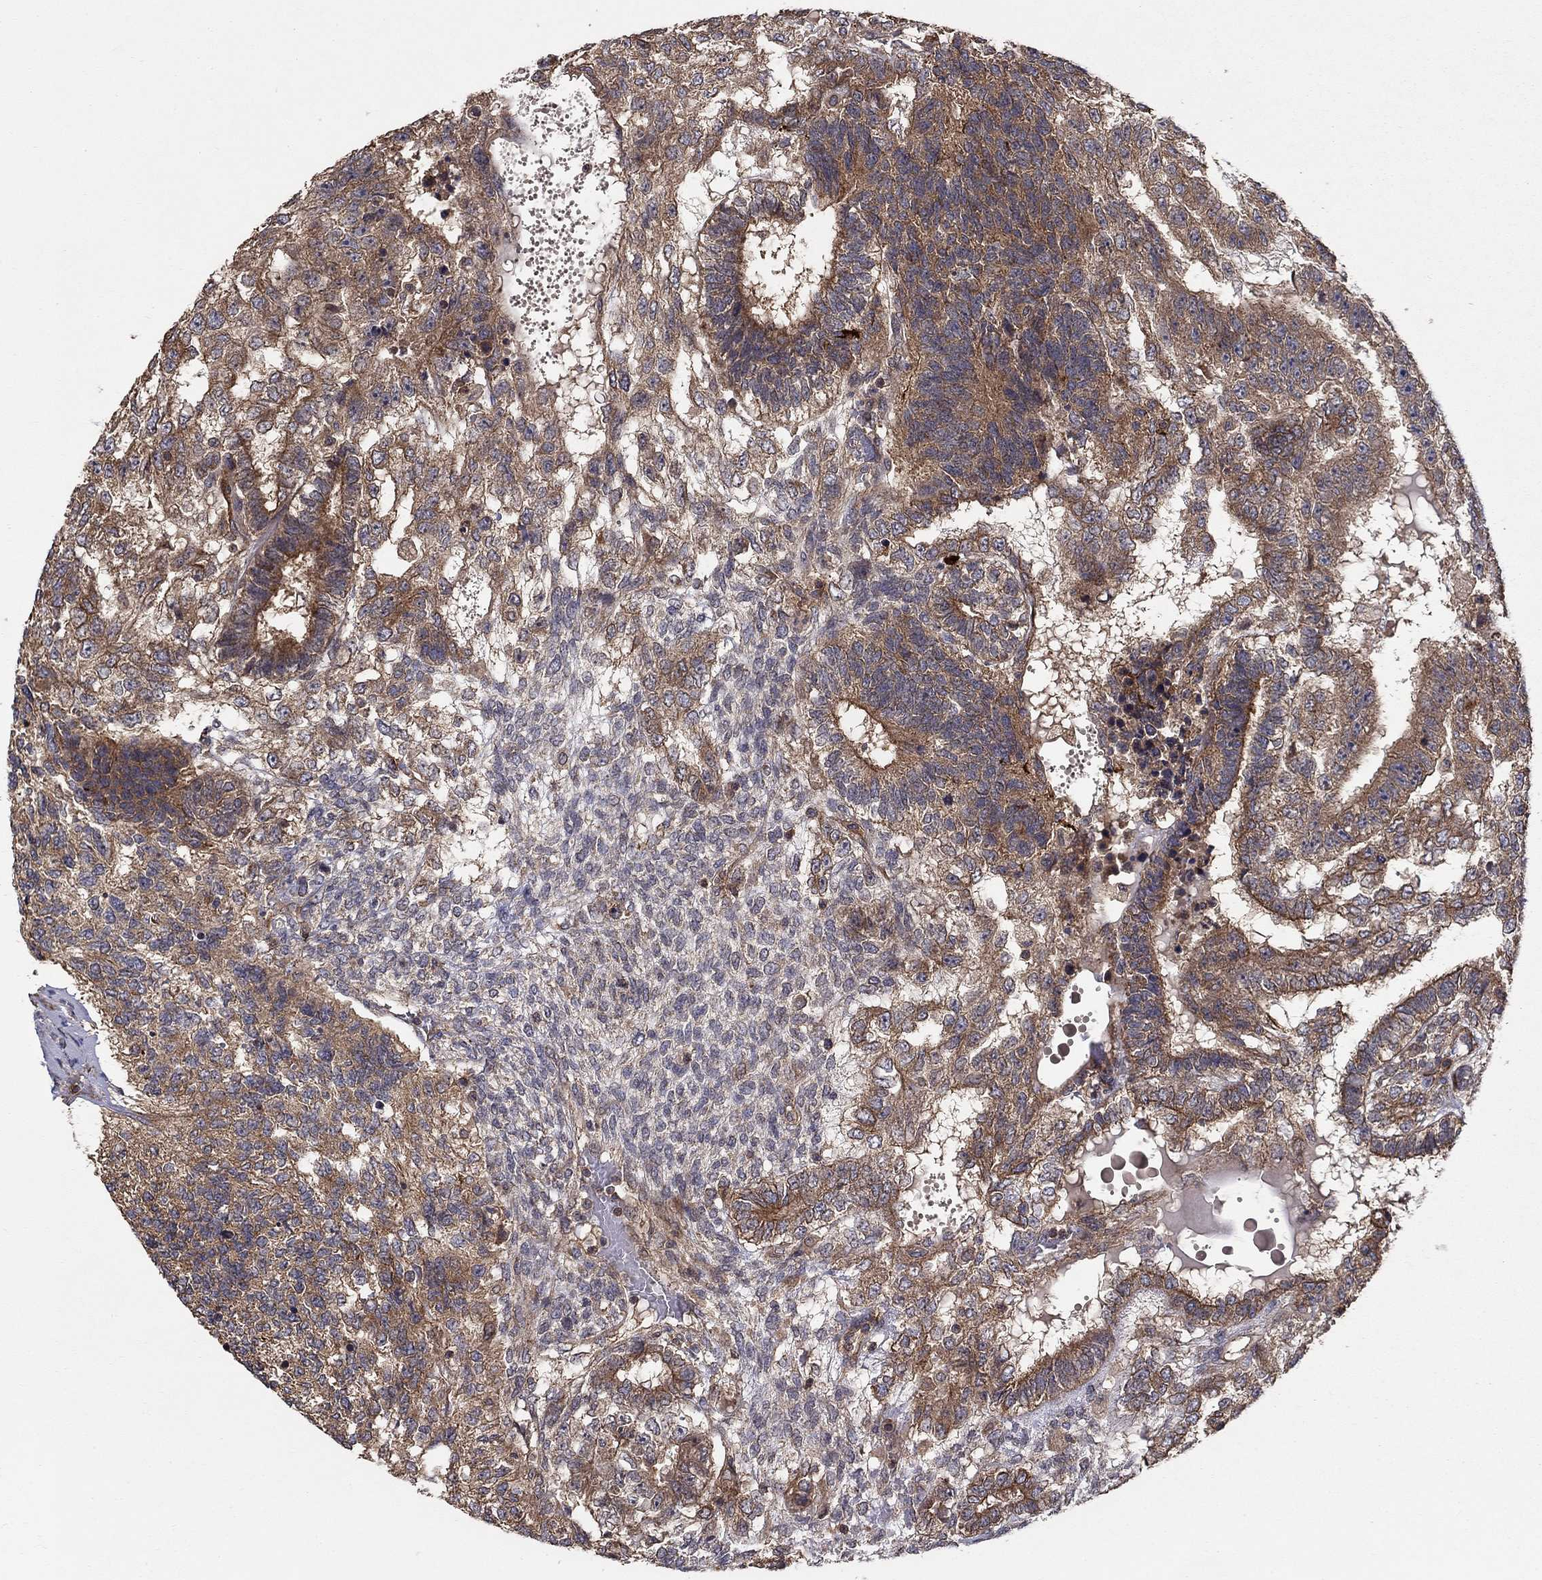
{"staining": {"intensity": "moderate", "quantity": "25%-75%", "location": "cytoplasmic/membranous"}, "tissue": "testis cancer", "cell_type": "Tumor cells", "image_type": "cancer", "snomed": [{"axis": "morphology", "description": "Seminoma, NOS"}, {"axis": "morphology", "description": "Carcinoma, Embryonal, NOS"}, {"axis": "topography", "description": "Testis"}], "caption": "Brown immunohistochemical staining in human testis cancer shows moderate cytoplasmic/membranous positivity in approximately 25%-75% of tumor cells.", "gene": "BMERB1", "patient": {"sex": "male", "age": 41}}